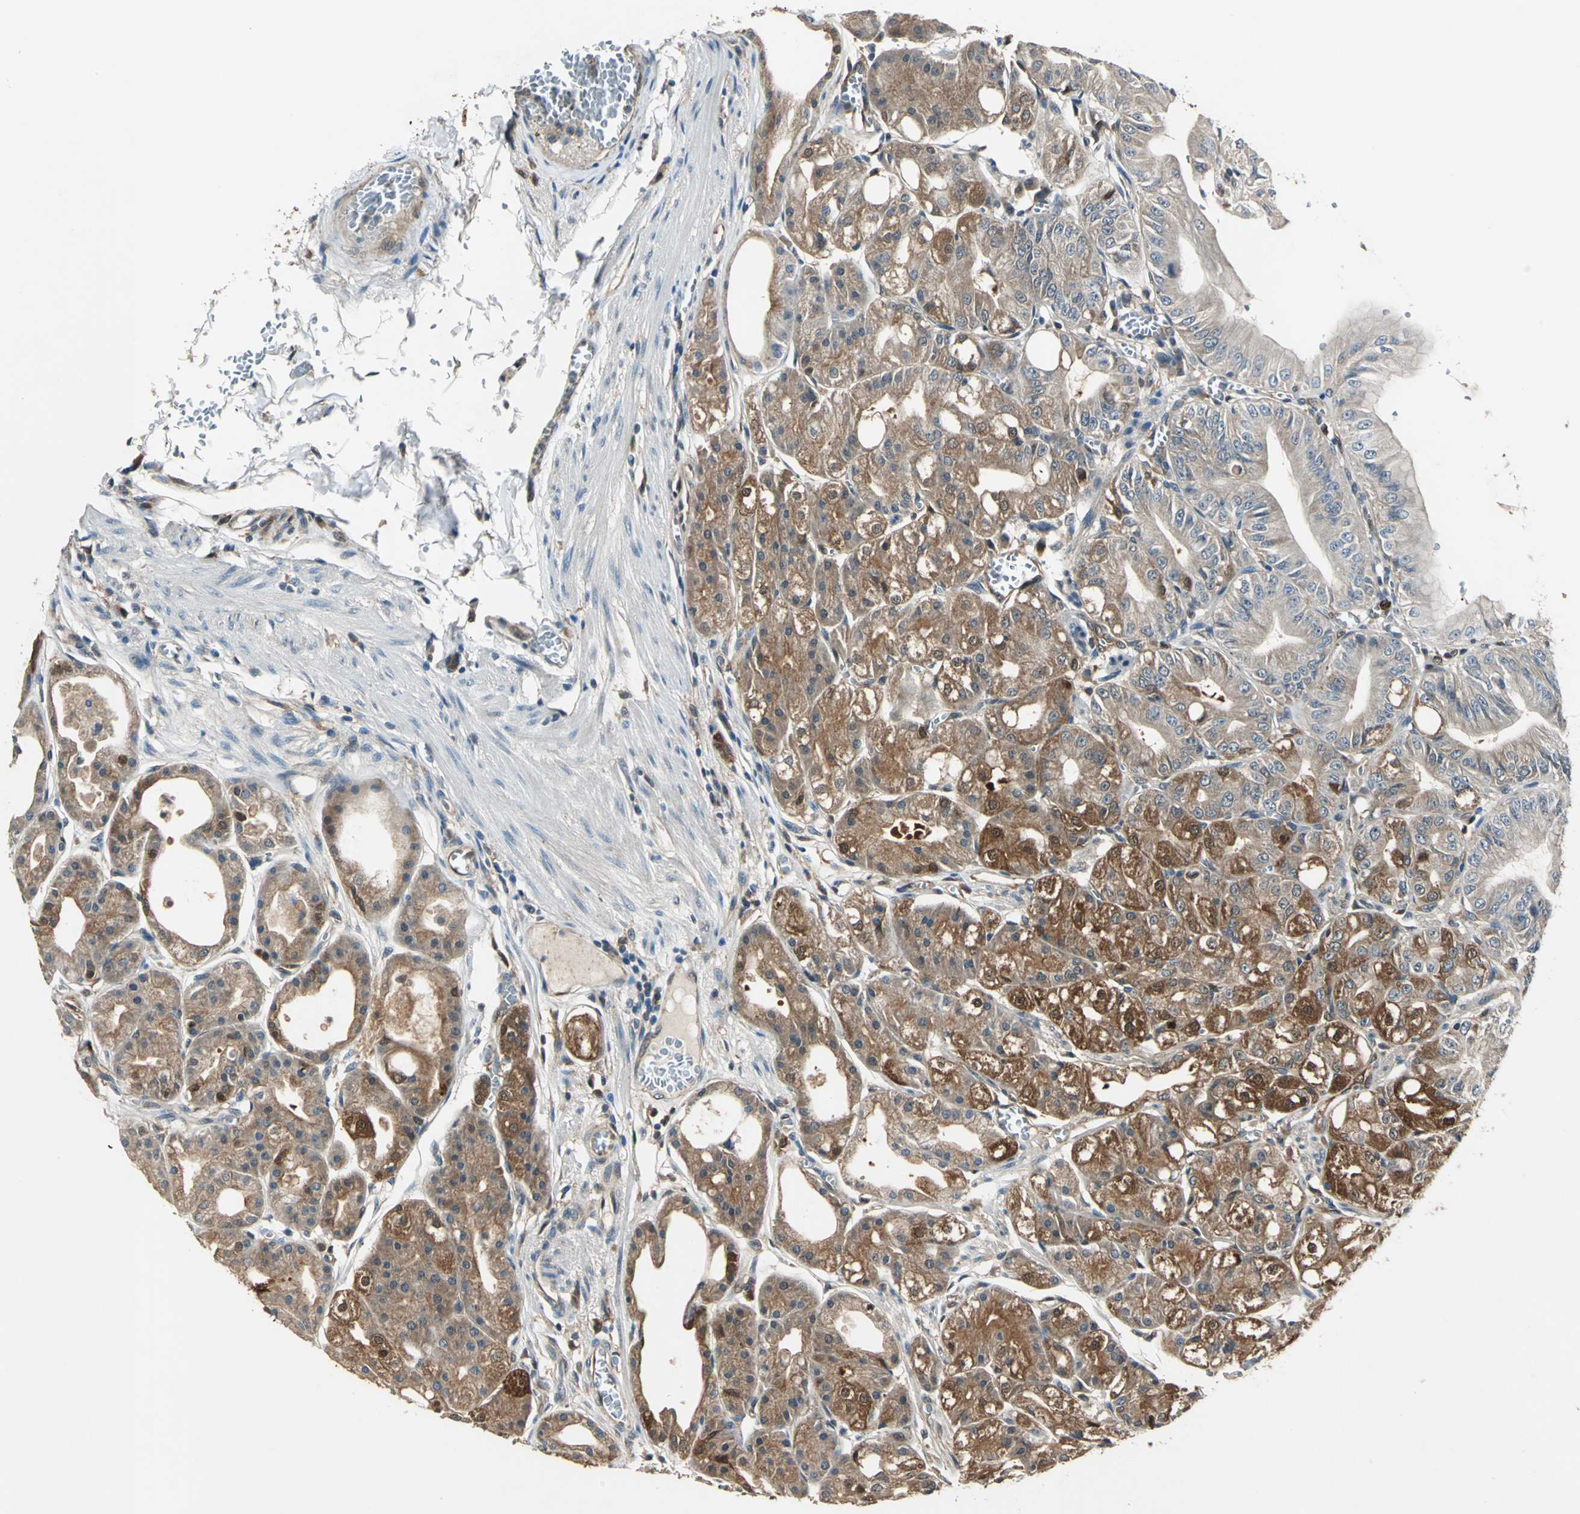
{"staining": {"intensity": "moderate", "quantity": ">75%", "location": "cytoplasmic/membranous,nuclear"}, "tissue": "stomach", "cell_type": "Glandular cells", "image_type": "normal", "snomed": [{"axis": "morphology", "description": "Normal tissue, NOS"}, {"axis": "topography", "description": "Stomach, lower"}], "caption": "Moderate cytoplasmic/membranous,nuclear positivity for a protein is present in about >75% of glandular cells of benign stomach using IHC.", "gene": "RRM2B", "patient": {"sex": "male", "age": 71}}